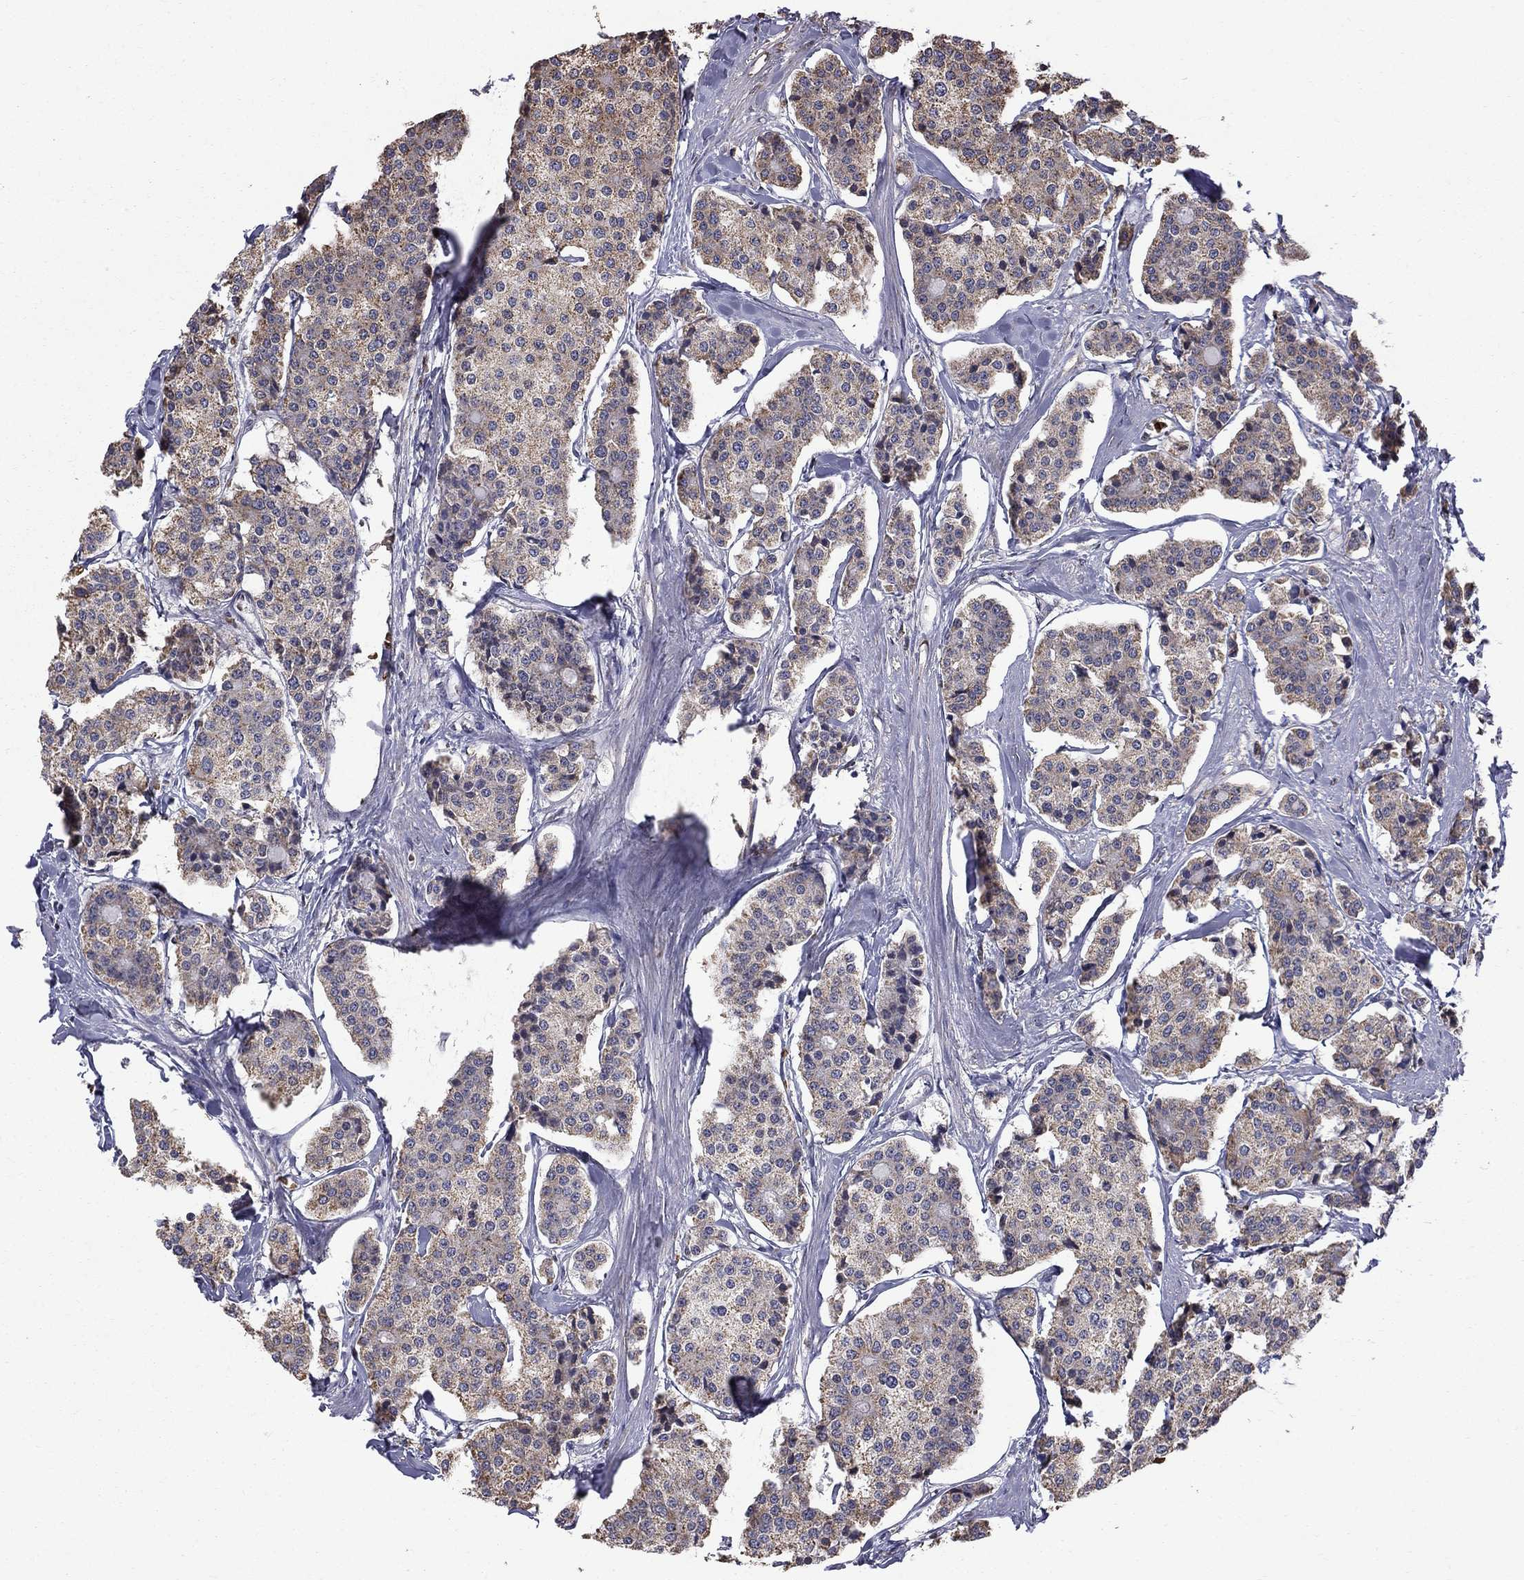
{"staining": {"intensity": "weak", "quantity": "<25%", "location": "cytoplasmic/membranous"}, "tissue": "carcinoid", "cell_type": "Tumor cells", "image_type": "cancer", "snomed": [{"axis": "morphology", "description": "Carcinoid, malignant, NOS"}, {"axis": "topography", "description": "Small intestine"}], "caption": "High magnification brightfield microscopy of carcinoid stained with DAB (3,3'-diaminobenzidine) (brown) and counterstained with hematoxylin (blue): tumor cells show no significant positivity.", "gene": "HSPB2", "patient": {"sex": "female", "age": 65}}